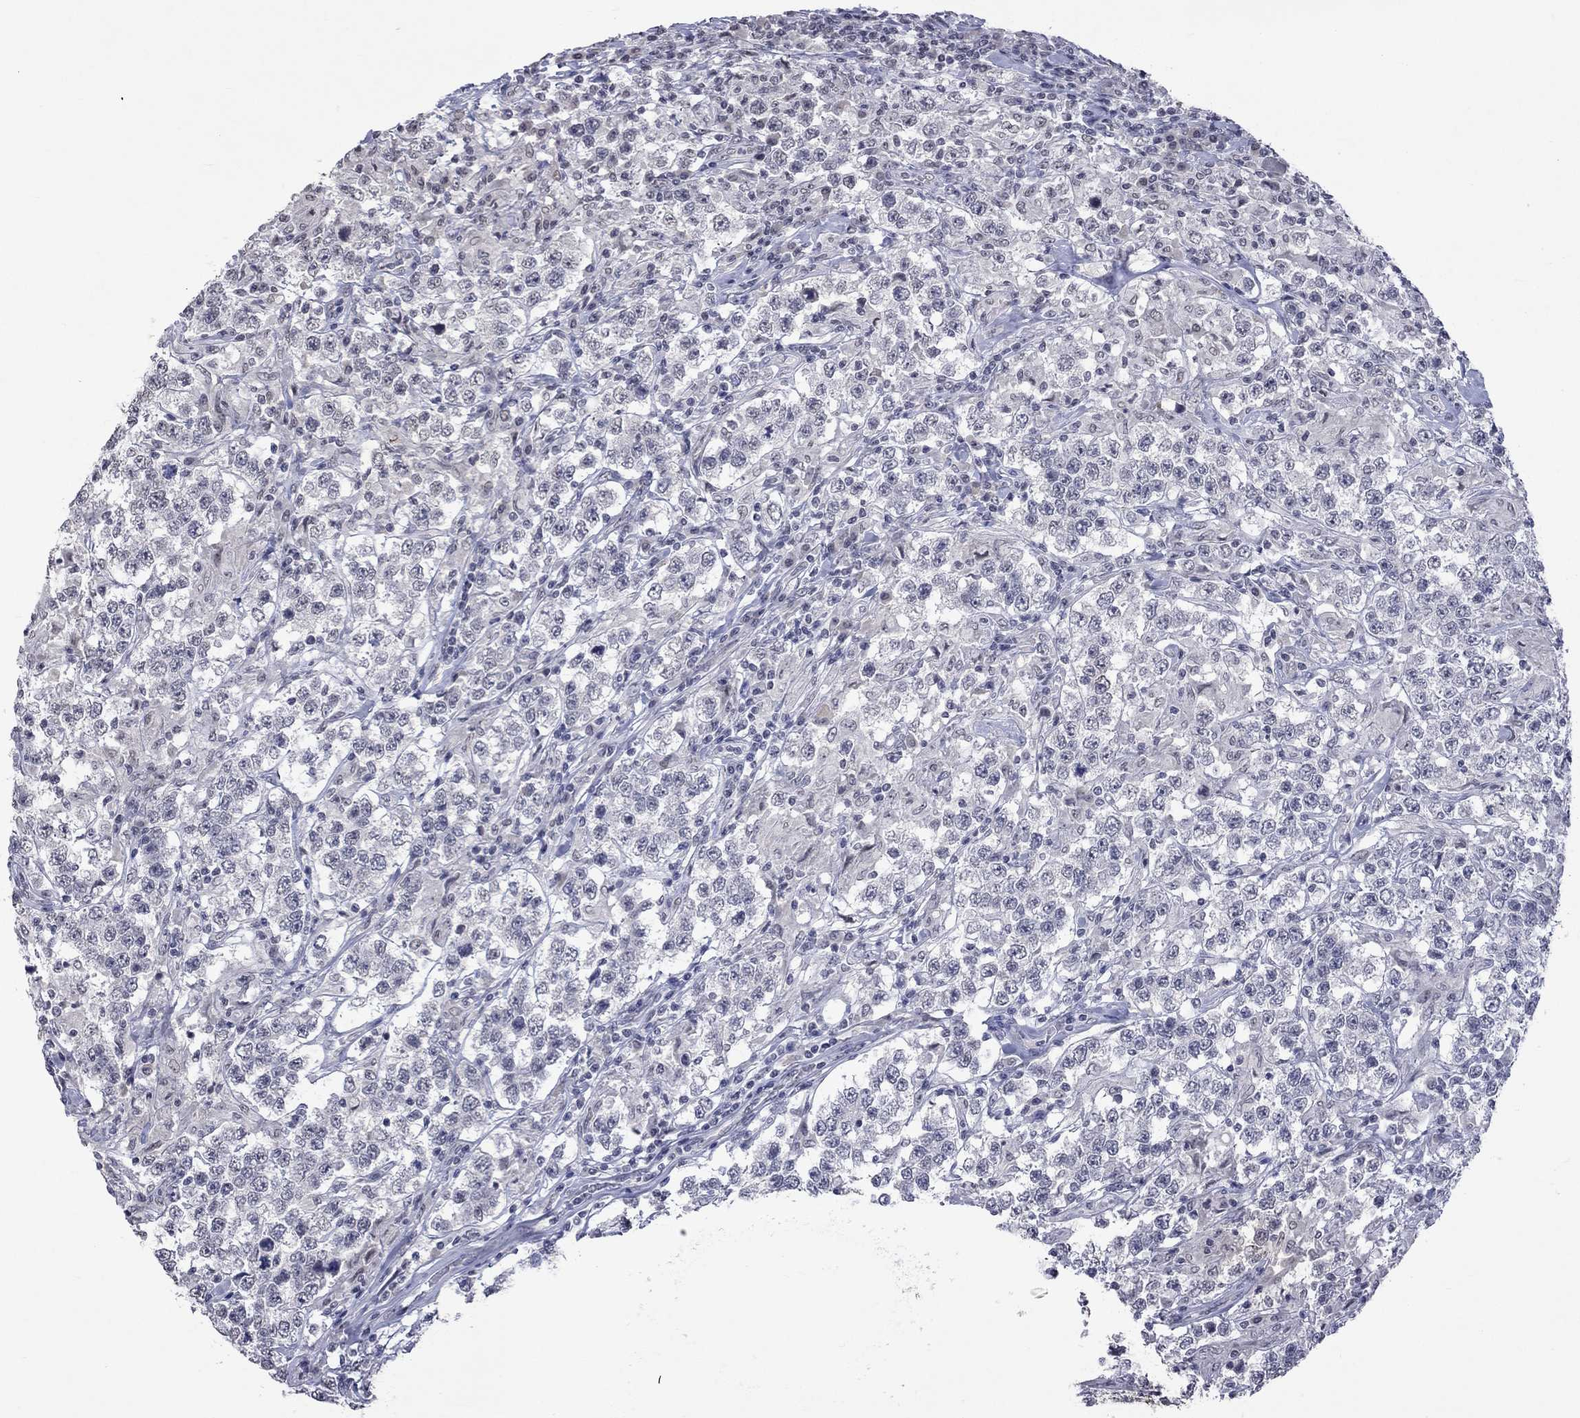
{"staining": {"intensity": "negative", "quantity": "none", "location": "none"}, "tissue": "testis cancer", "cell_type": "Tumor cells", "image_type": "cancer", "snomed": [{"axis": "morphology", "description": "Seminoma, NOS"}, {"axis": "morphology", "description": "Carcinoma, Embryonal, NOS"}, {"axis": "topography", "description": "Testis"}], "caption": "Protein analysis of testis cancer (embryonal carcinoma) displays no significant staining in tumor cells. (Brightfield microscopy of DAB (3,3'-diaminobenzidine) immunohistochemistry (IHC) at high magnification).", "gene": "TMEM143", "patient": {"sex": "male", "age": 41}}